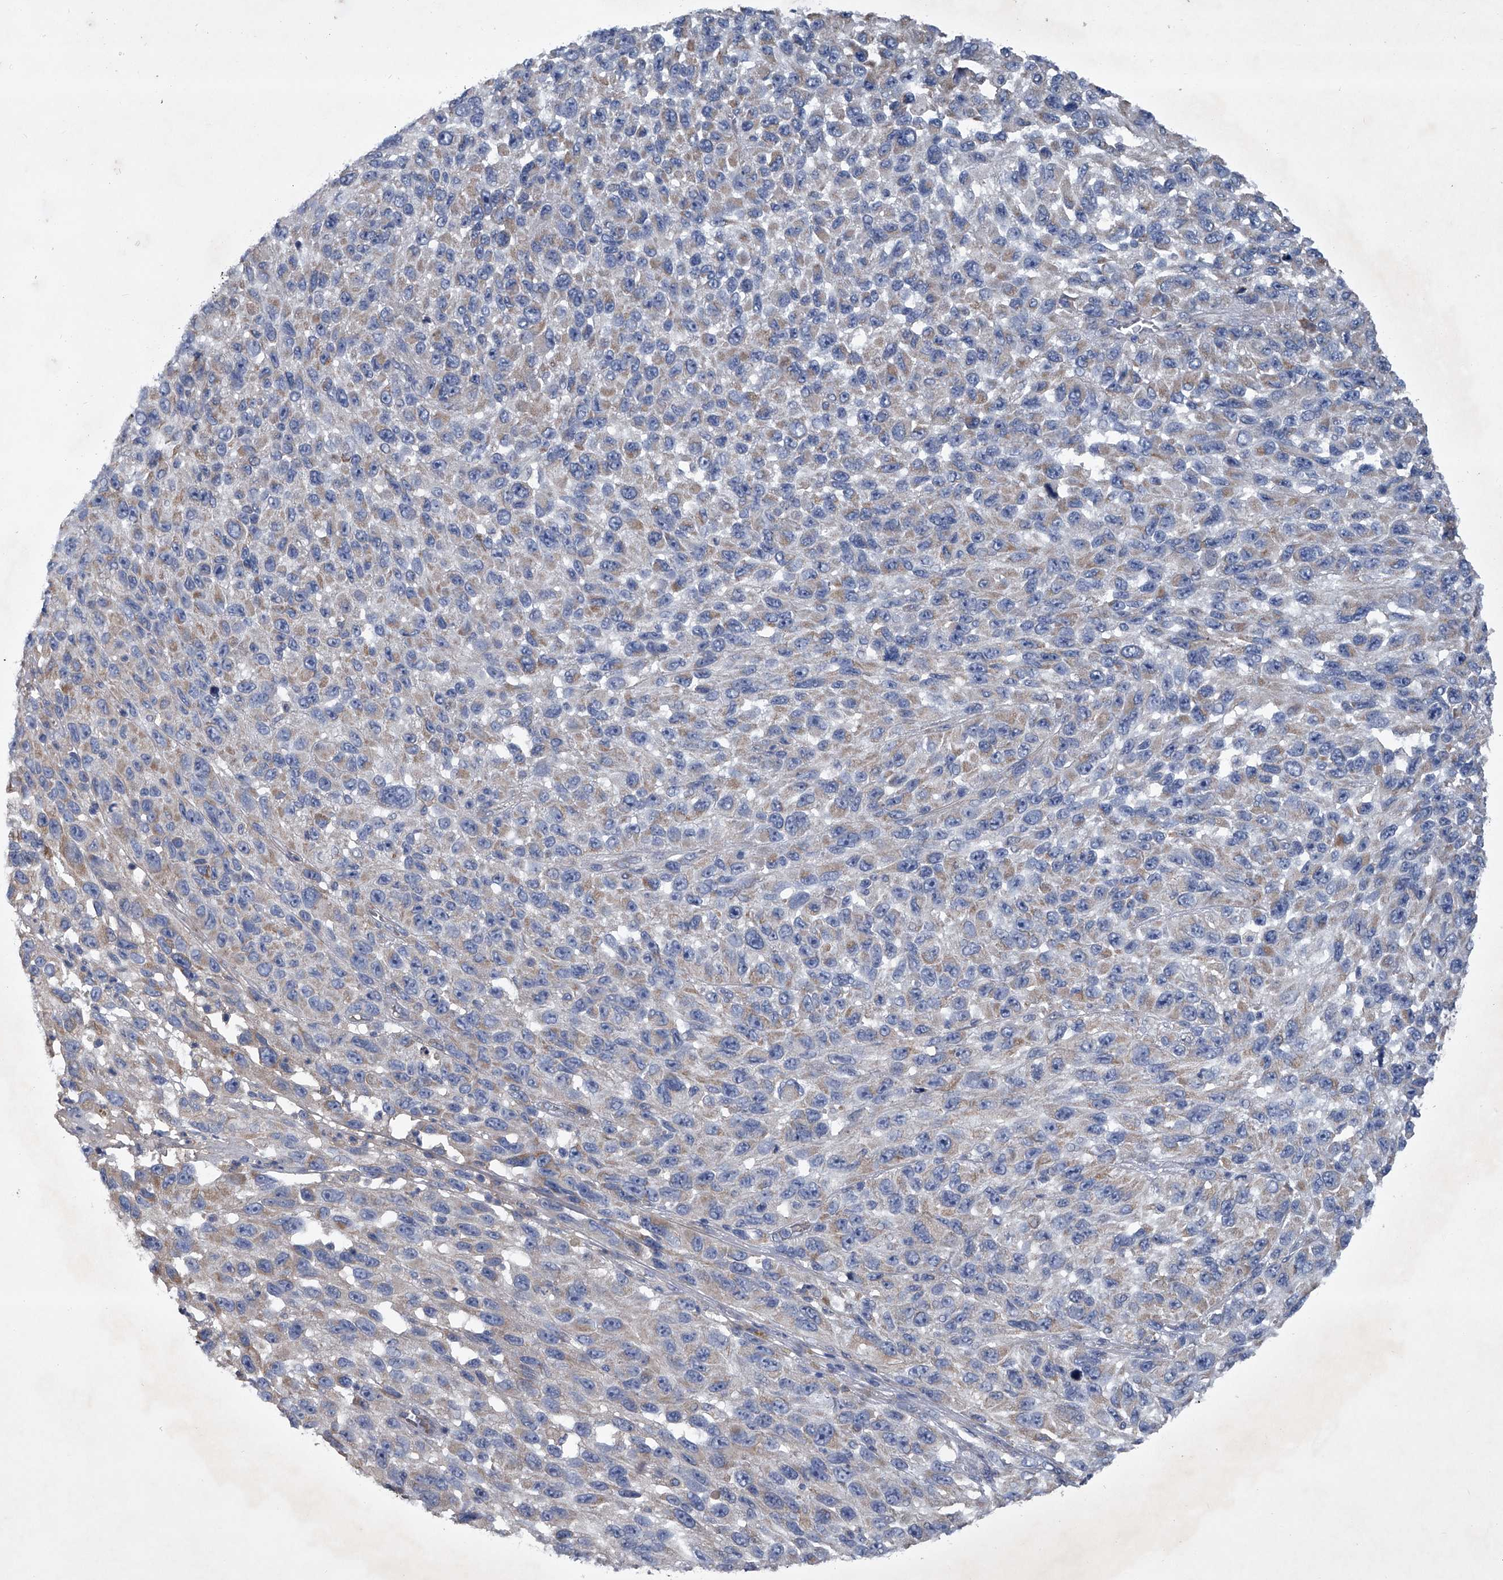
{"staining": {"intensity": "negative", "quantity": "none", "location": "none"}, "tissue": "melanoma", "cell_type": "Tumor cells", "image_type": "cancer", "snomed": [{"axis": "morphology", "description": "Malignant melanoma, NOS"}, {"axis": "topography", "description": "Skin"}], "caption": "A high-resolution image shows IHC staining of melanoma, which displays no significant expression in tumor cells. (IHC, brightfield microscopy, high magnification).", "gene": "ABCG1", "patient": {"sex": "female", "age": 96}}